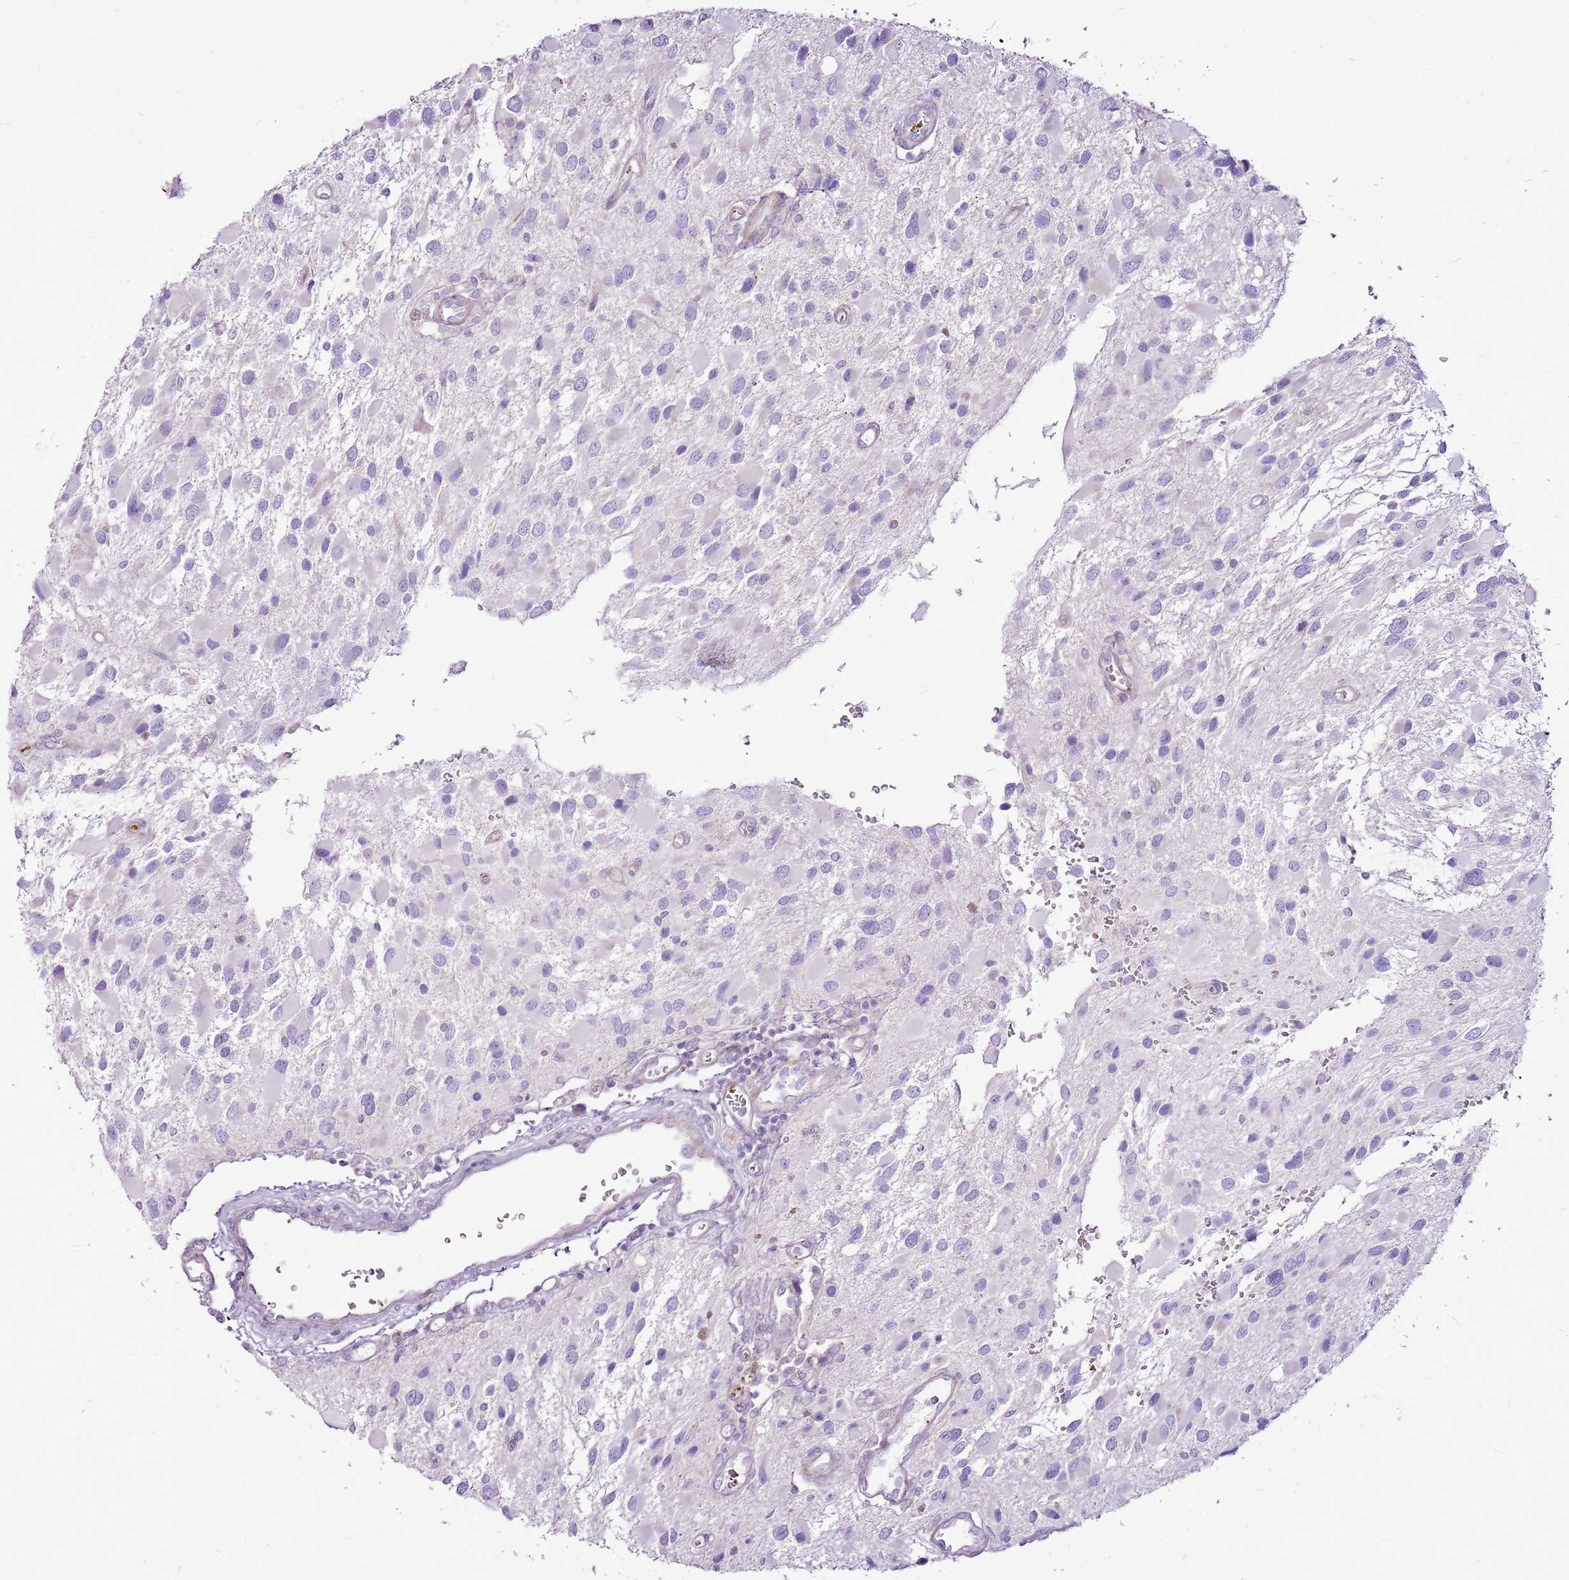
{"staining": {"intensity": "negative", "quantity": "none", "location": "none"}, "tissue": "glioma", "cell_type": "Tumor cells", "image_type": "cancer", "snomed": [{"axis": "morphology", "description": "Glioma, malignant, High grade"}, {"axis": "topography", "description": "Brain"}], "caption": "This is a photomicrograph of immunohistochemistry staining of glioma, which shows no staining in tumor cells.", "gene": "CHAC2", "patient": {"sex": "male", "age": 53}}